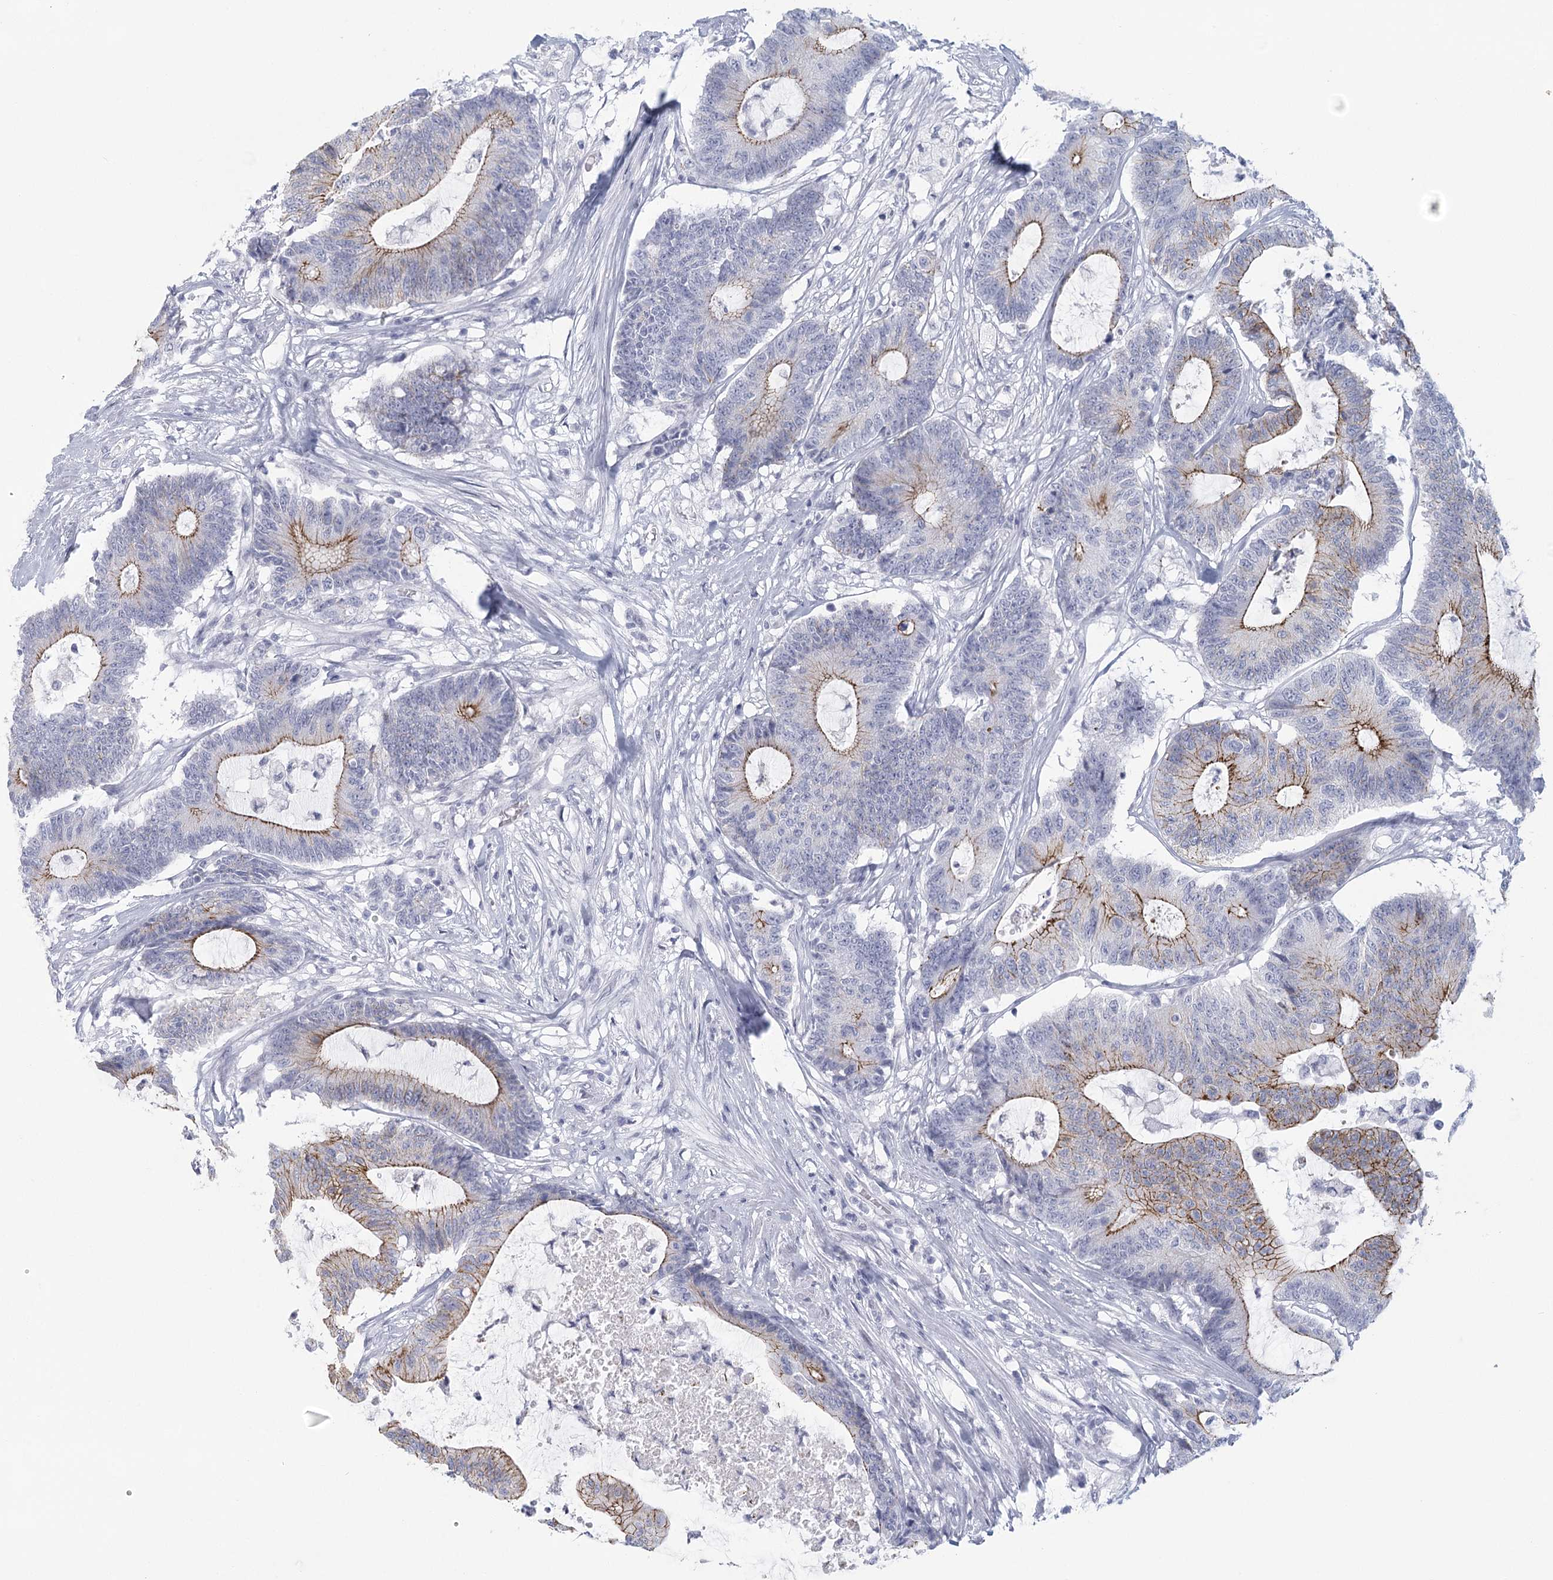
{"staining": {"intensity": "moderate", "quantity": "<25%", "location": "cytoplasmic/membranous"}, "tissue": "colorectal cancer", "cell_type": "Tumor cells", "image_type": "cancer", "snomed": [{"axis": "morphology", "description": "Adenocarcinoma, NOS"}, {"axis": "topography", "description": "Colon"}], "caption": "The micrograph displays a brown stain indicating the presence of a protein in the cytoplasmic/membranous of tumor cells in colorectal cancer.", "gene": "WNT8B", "patient": {"sex": "female", "age": 84}}